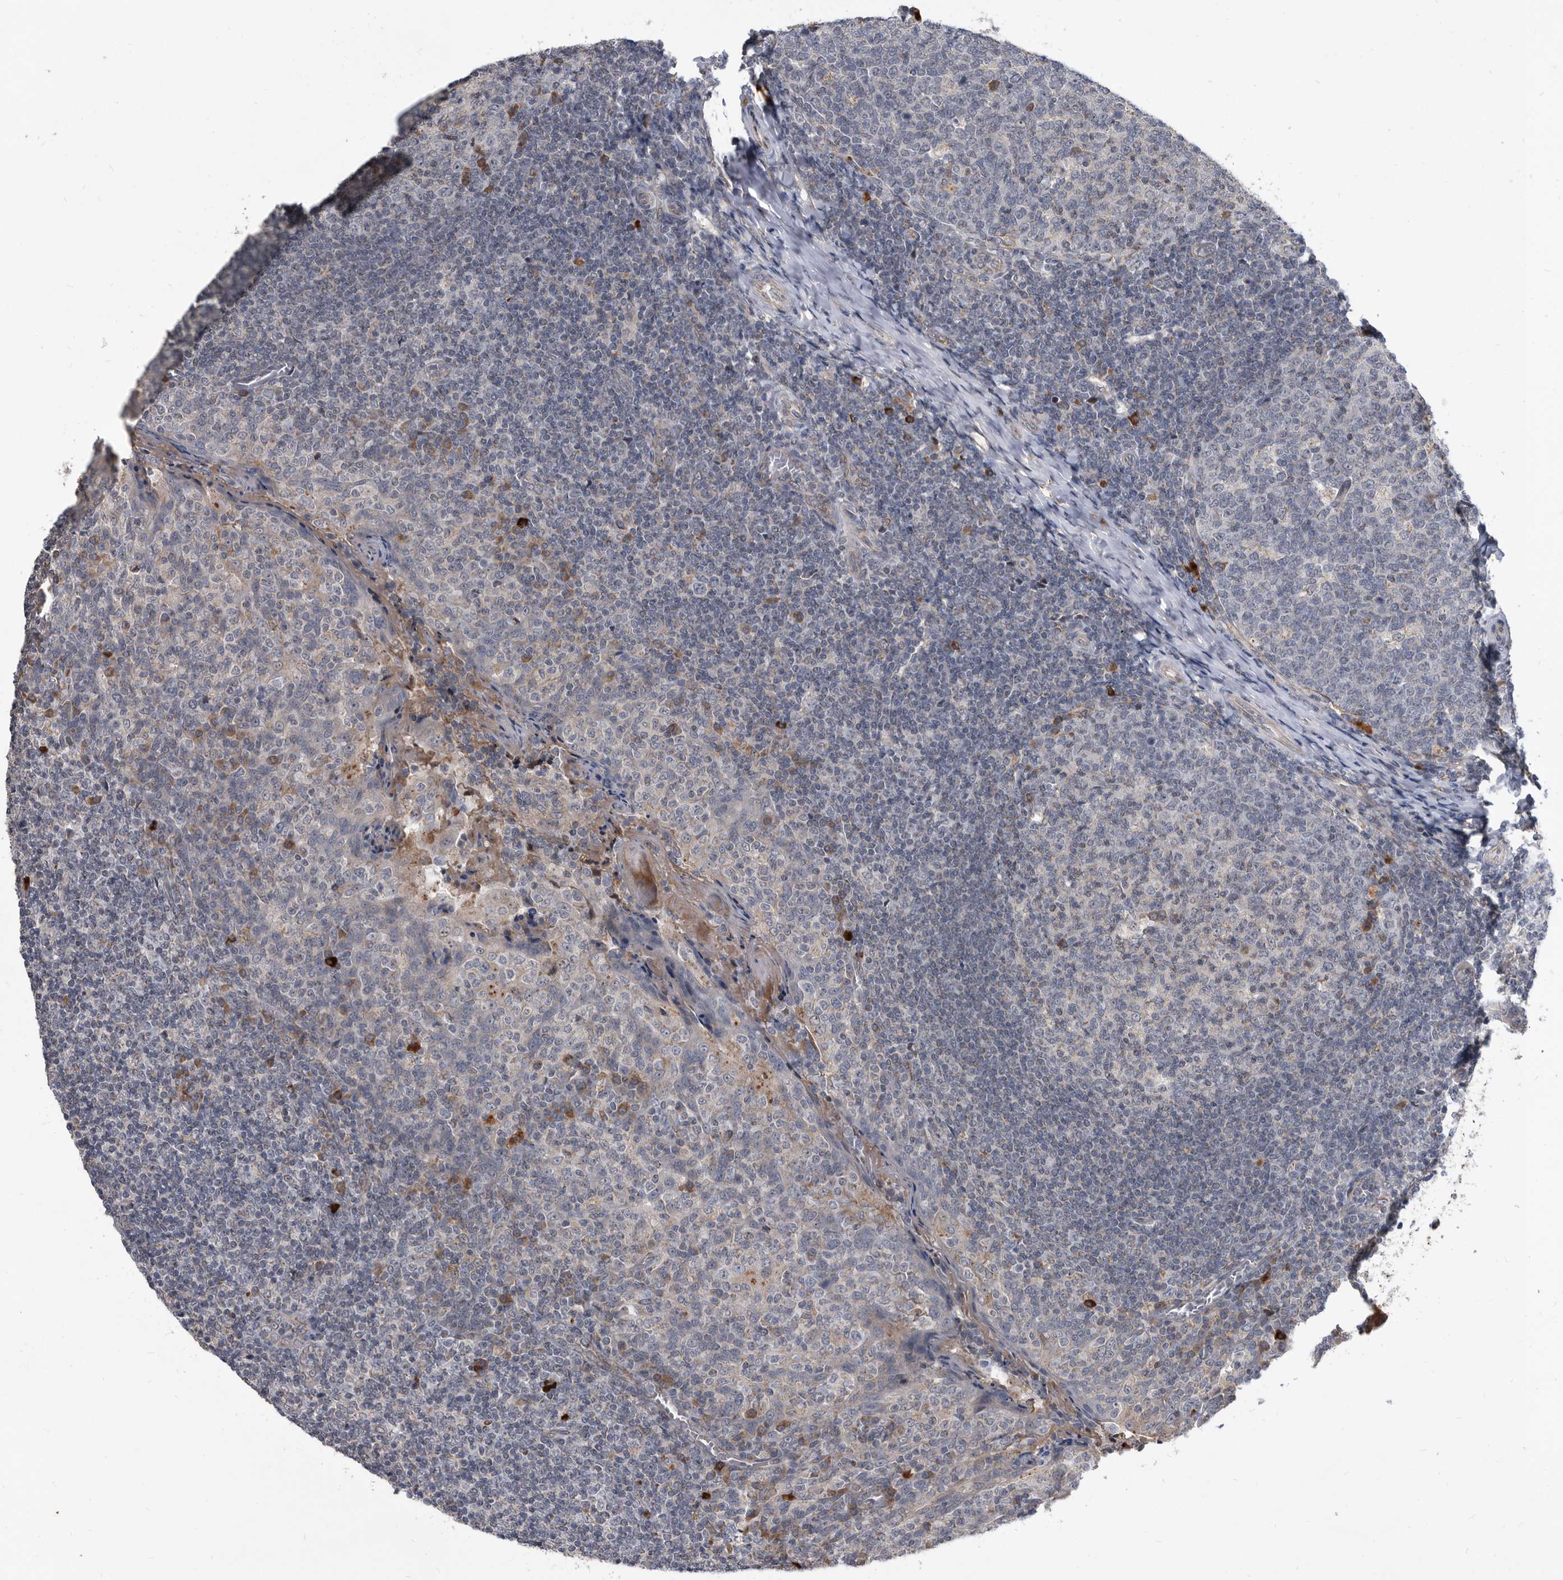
{"staining": {"intensity": "negative", "quantity": "none", "location": "none"}, "tissue": "tonsil", "cell_type": "Germinal center cells", "image_type": "normal", "snomed": [{"axis": "morphology", "description": "Normal tissue, NOS"}, {"axis": "topography", "description": "Tonsil"}], "caption": "DAB immunohistochemical staining of normal tonsil demonstrates no significant positivity in germinal center cells. The staining is performed using DAB (3,3'-diaminobenzidine) brown chromogen with nuclei counter-stained in using hematoxylin.", "gene": "PI15", "patient": {"sex": "female", "age": 19}}